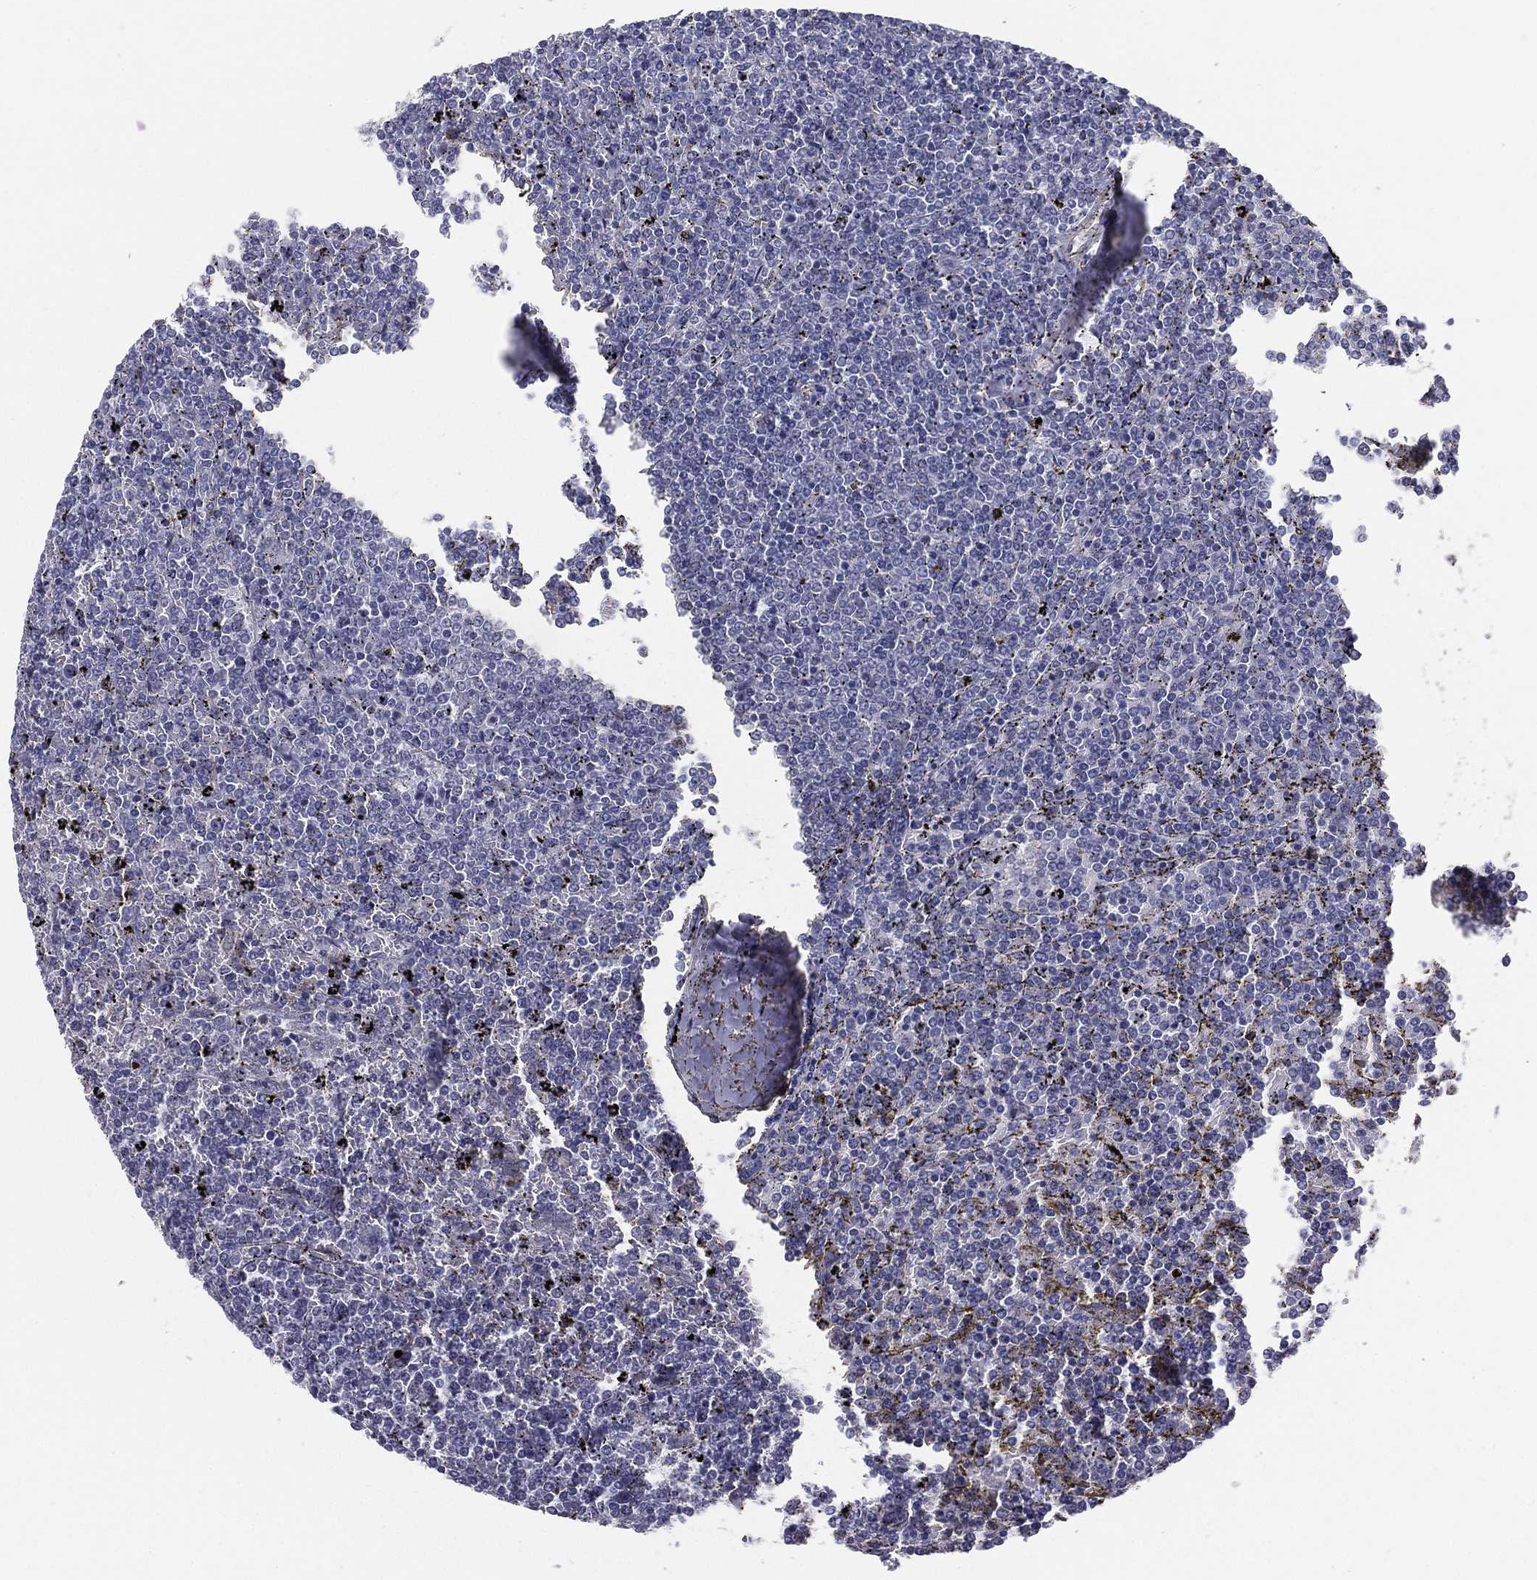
{"staining": {"intensity": "negative", "quantity": "none", "location": "none"}, "tissue": "lymphoma", "cell_type": "Tumor cells", "image_type": "cancer", "snomed": [{"axis": "morphology", "description": "Malignant lymphoma, non-Hodgkin's type, Low grade"}, {"axis": "topography", "description": "Spleen"}], "caption": "The image reveals no significant expression in tumor cells of lymphoma.", "gene": "LRRC56", "patient": {"sex": "female", "age": 77}}